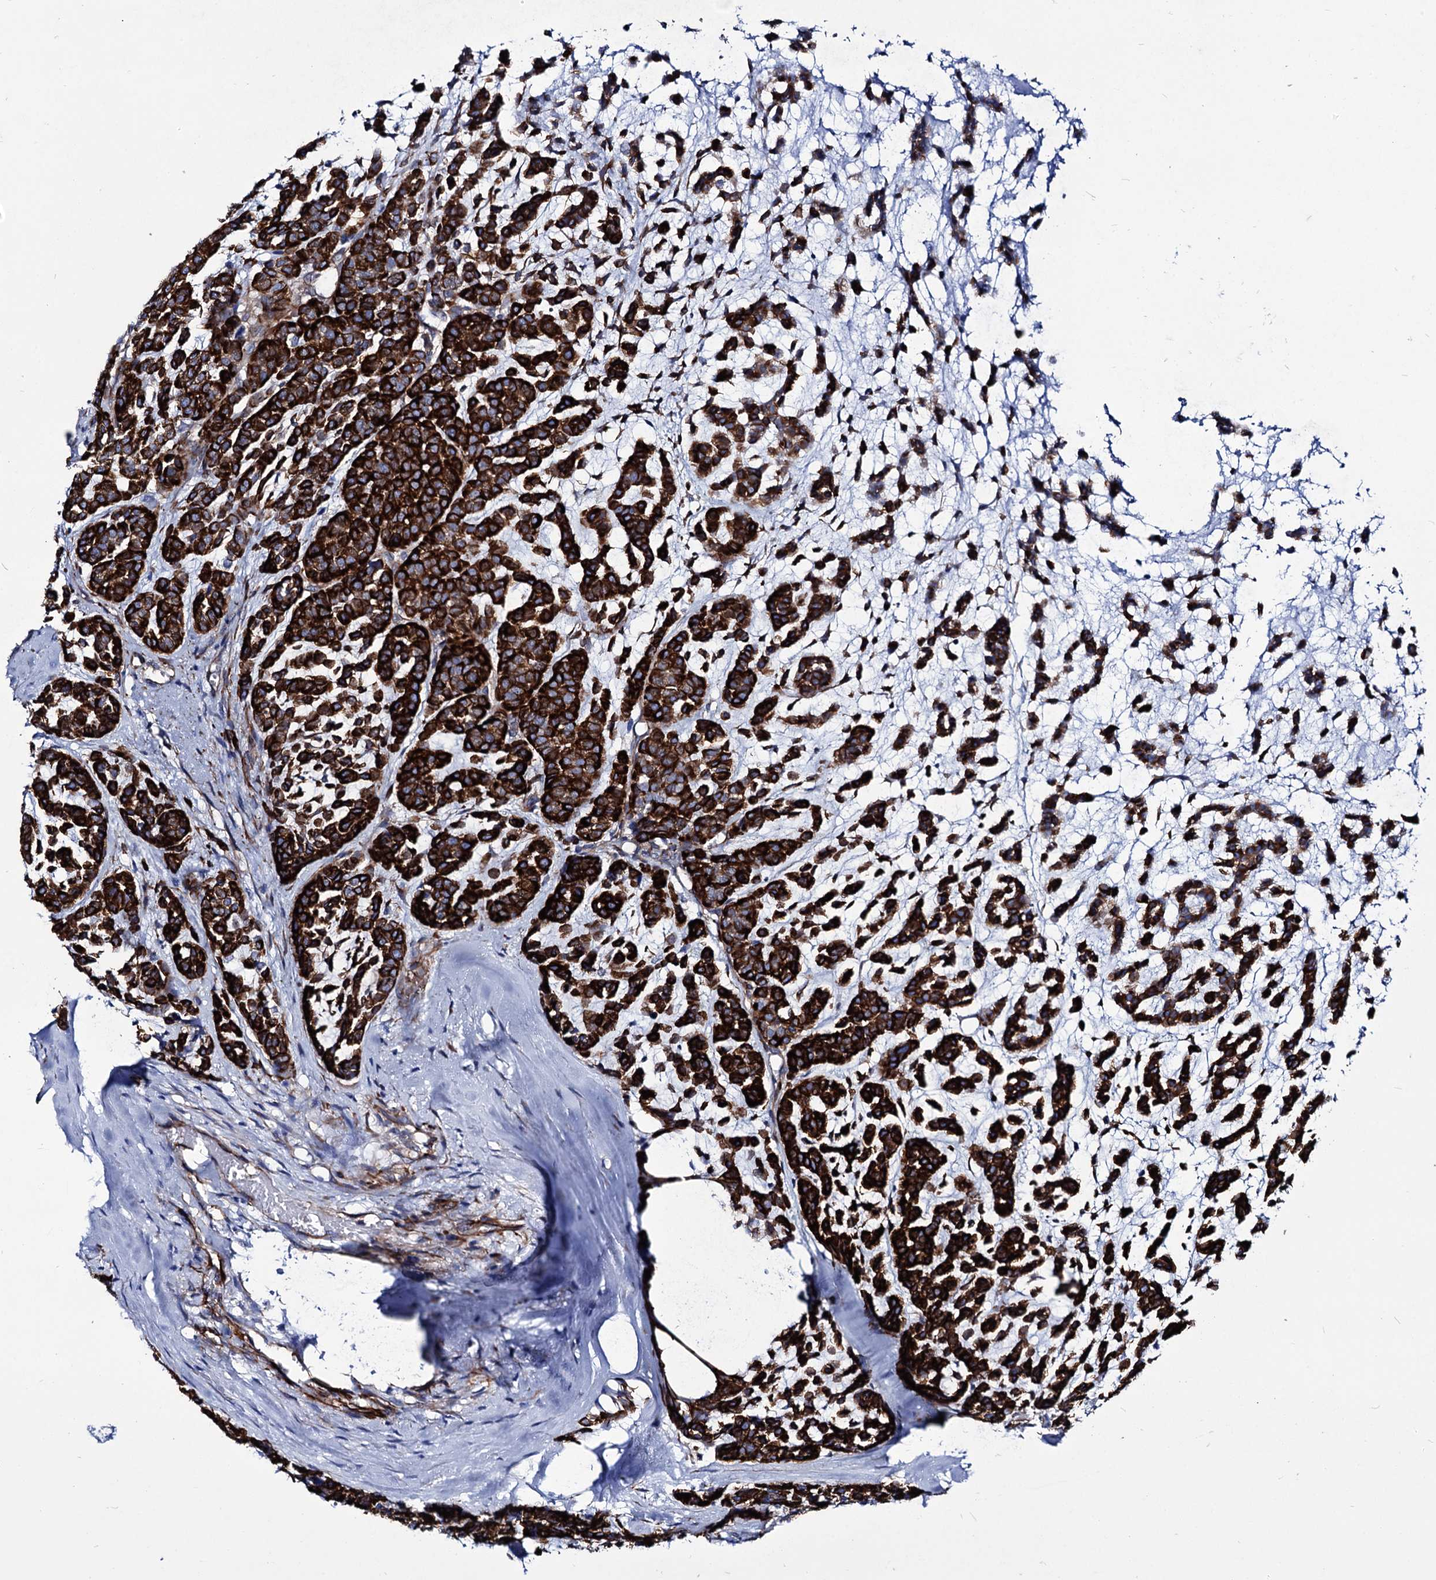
{"staining": {"intensity": "strong", "quantity": ">75%", "location": "cytoplasmic/membranous"}, "tissue": "head and neck cancer", "cell_type": "Tumor cells", "image_type": "cancer", "snomed": [{"axis": "morphology", "description": "Adenocarcinoma, NOS"}, {"axis": "morphology", "description": "Adenoma, NOS"}, {"axis": "topography", "description": "Head-Neck"}], "caption": "This is a micrograph of immunohistochemistry (IHC) staining of adenocarcinoma (head and neck), which shows strong expression in the cytoplasmic/membranous of tumor cells.", "gene": "AXL", "patient": {"sex": "female", "age": 55}}